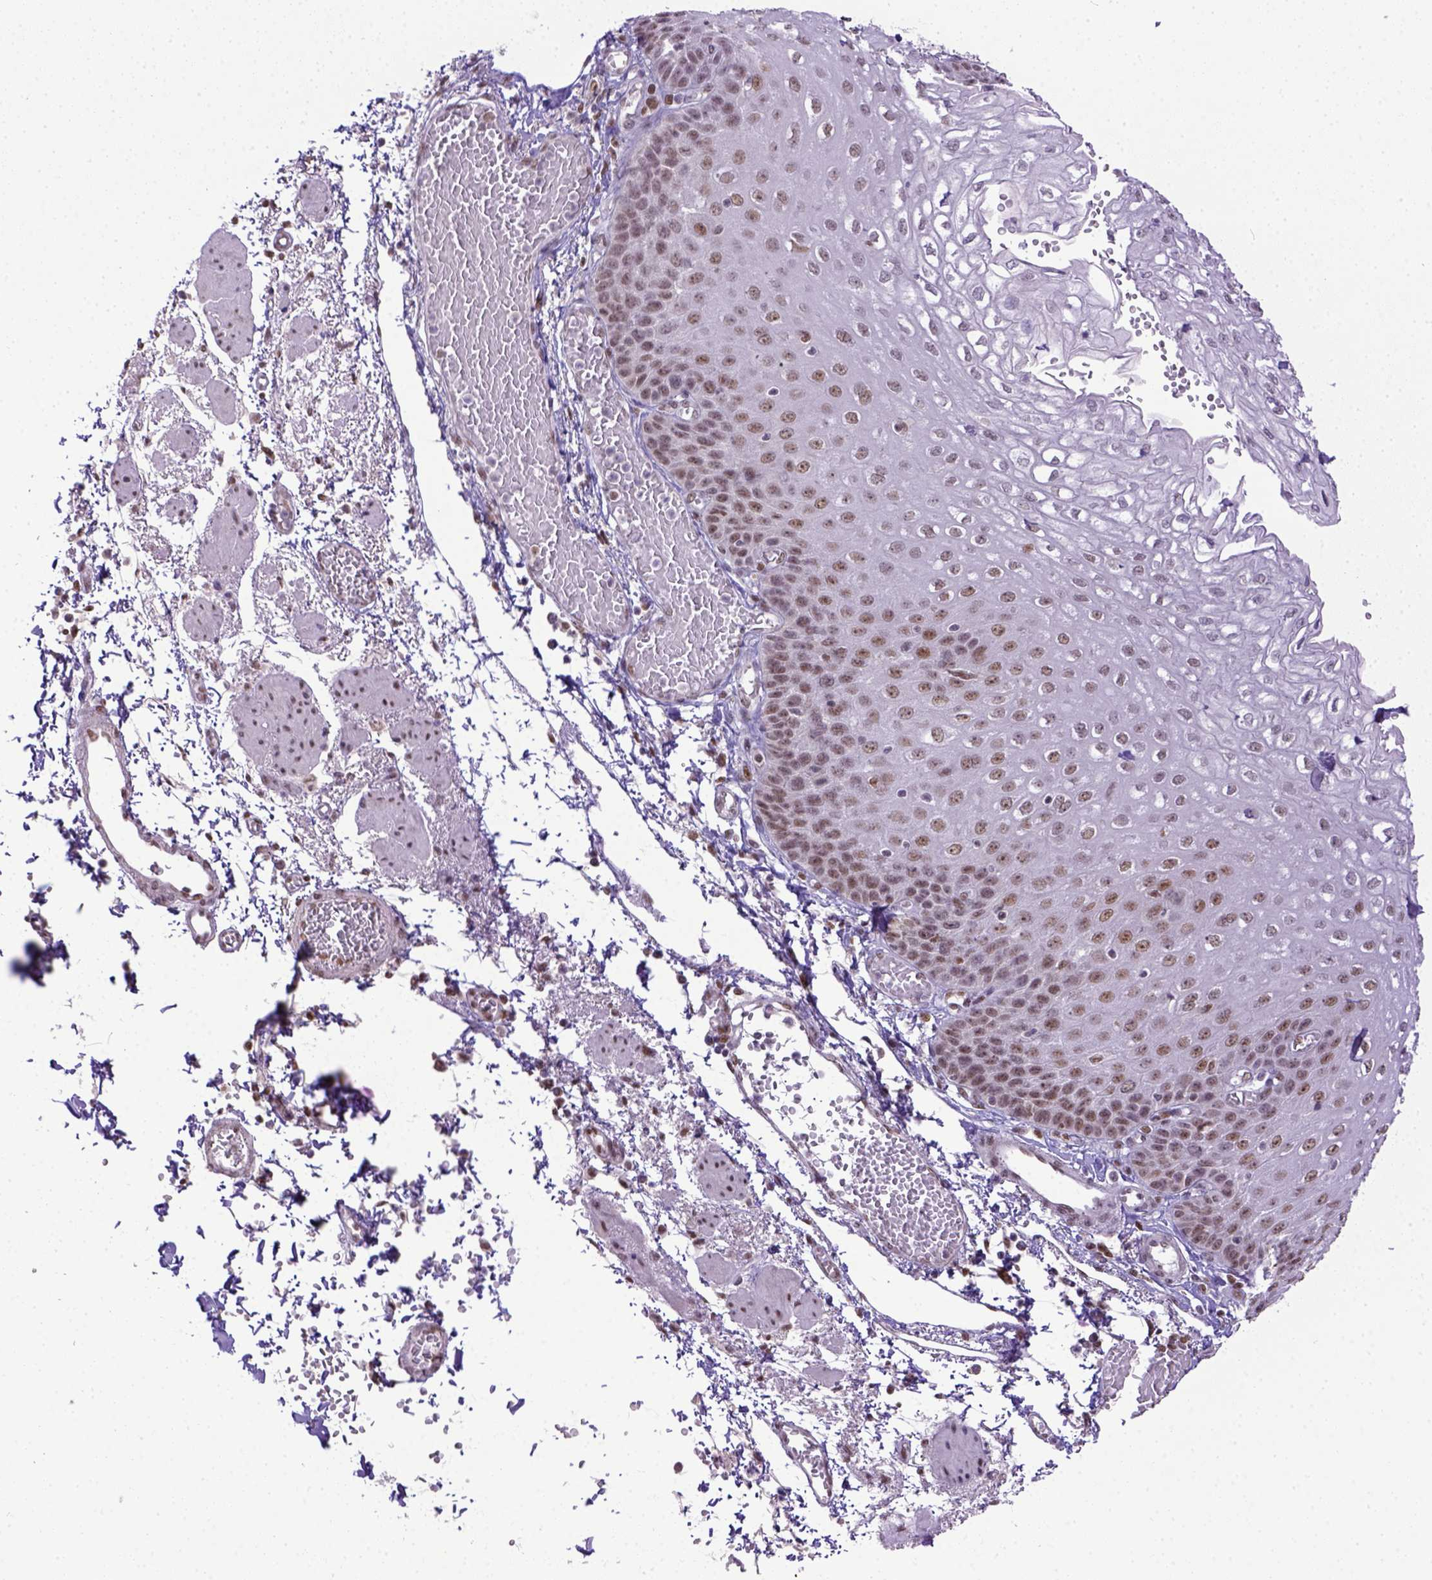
{"staining": {"intensity": "moderate", "quantity": ">75%", "location": "nuclear"}, "tissue": "esophagus", "cell_type": "Squamous epithelial cells", "image_type": "normal", "snomed": [{"axis": "morphology", "description": "Normal tissue, NOS"}, {"axis": "morphology", "description": "Adenocarcinoma, NOS"}, {"axis": "topography", "description": "Esophagus"}], "caption": "Brown immunohistochemical staining in normal esophagus shows moderate nuclear expression in approximately >75% of squamous epithelial cells.", "gene": "ERCC1", "patient": {"sex": "male", "age": 81}}